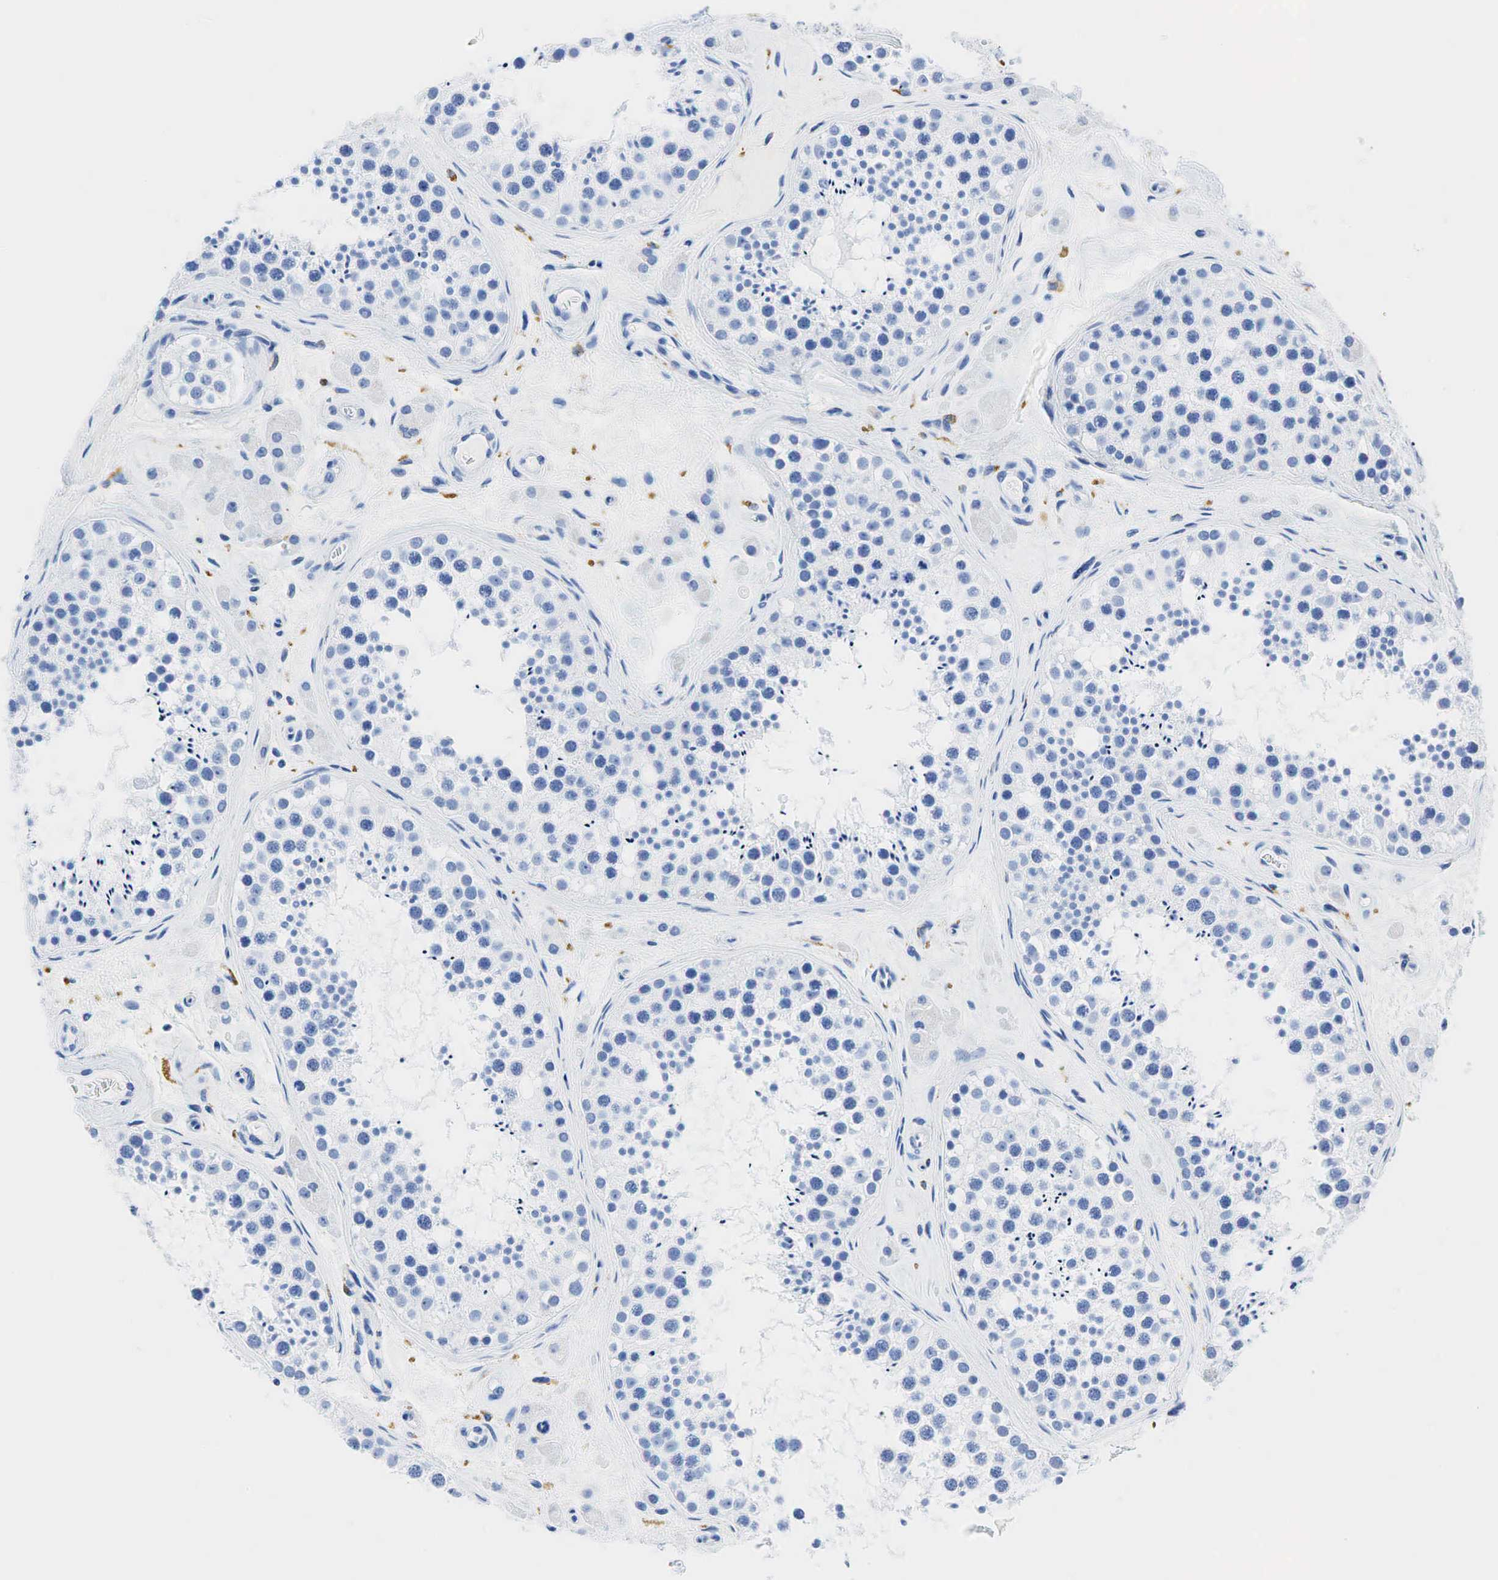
{"staining": {"intensity": "negative", "quantity": "none", "location": "none"}, "tissue": "testis", "cell_type": "Cells in seminiferous ducts", "image_type": "normal", "snomed": [{"axis": "morphology", "description": "Normal tissue, NOS"}, {"axis": "topography", "description": "Testis"}], "caption": "Immunohistochemistry (IHC) histopathology image of normal human testis stained for a protein (brown), which shows no staining in cells in seminiferous ducts. Brightfield microscopy of immunohistochemistry (IHC) stained with DAB (3,3'-diaminobenzidine) (brown) and hematoxylin (blue), captured at high magnification.", "gene": "CD68", "patient": {"sex": "male", "age": 38}}